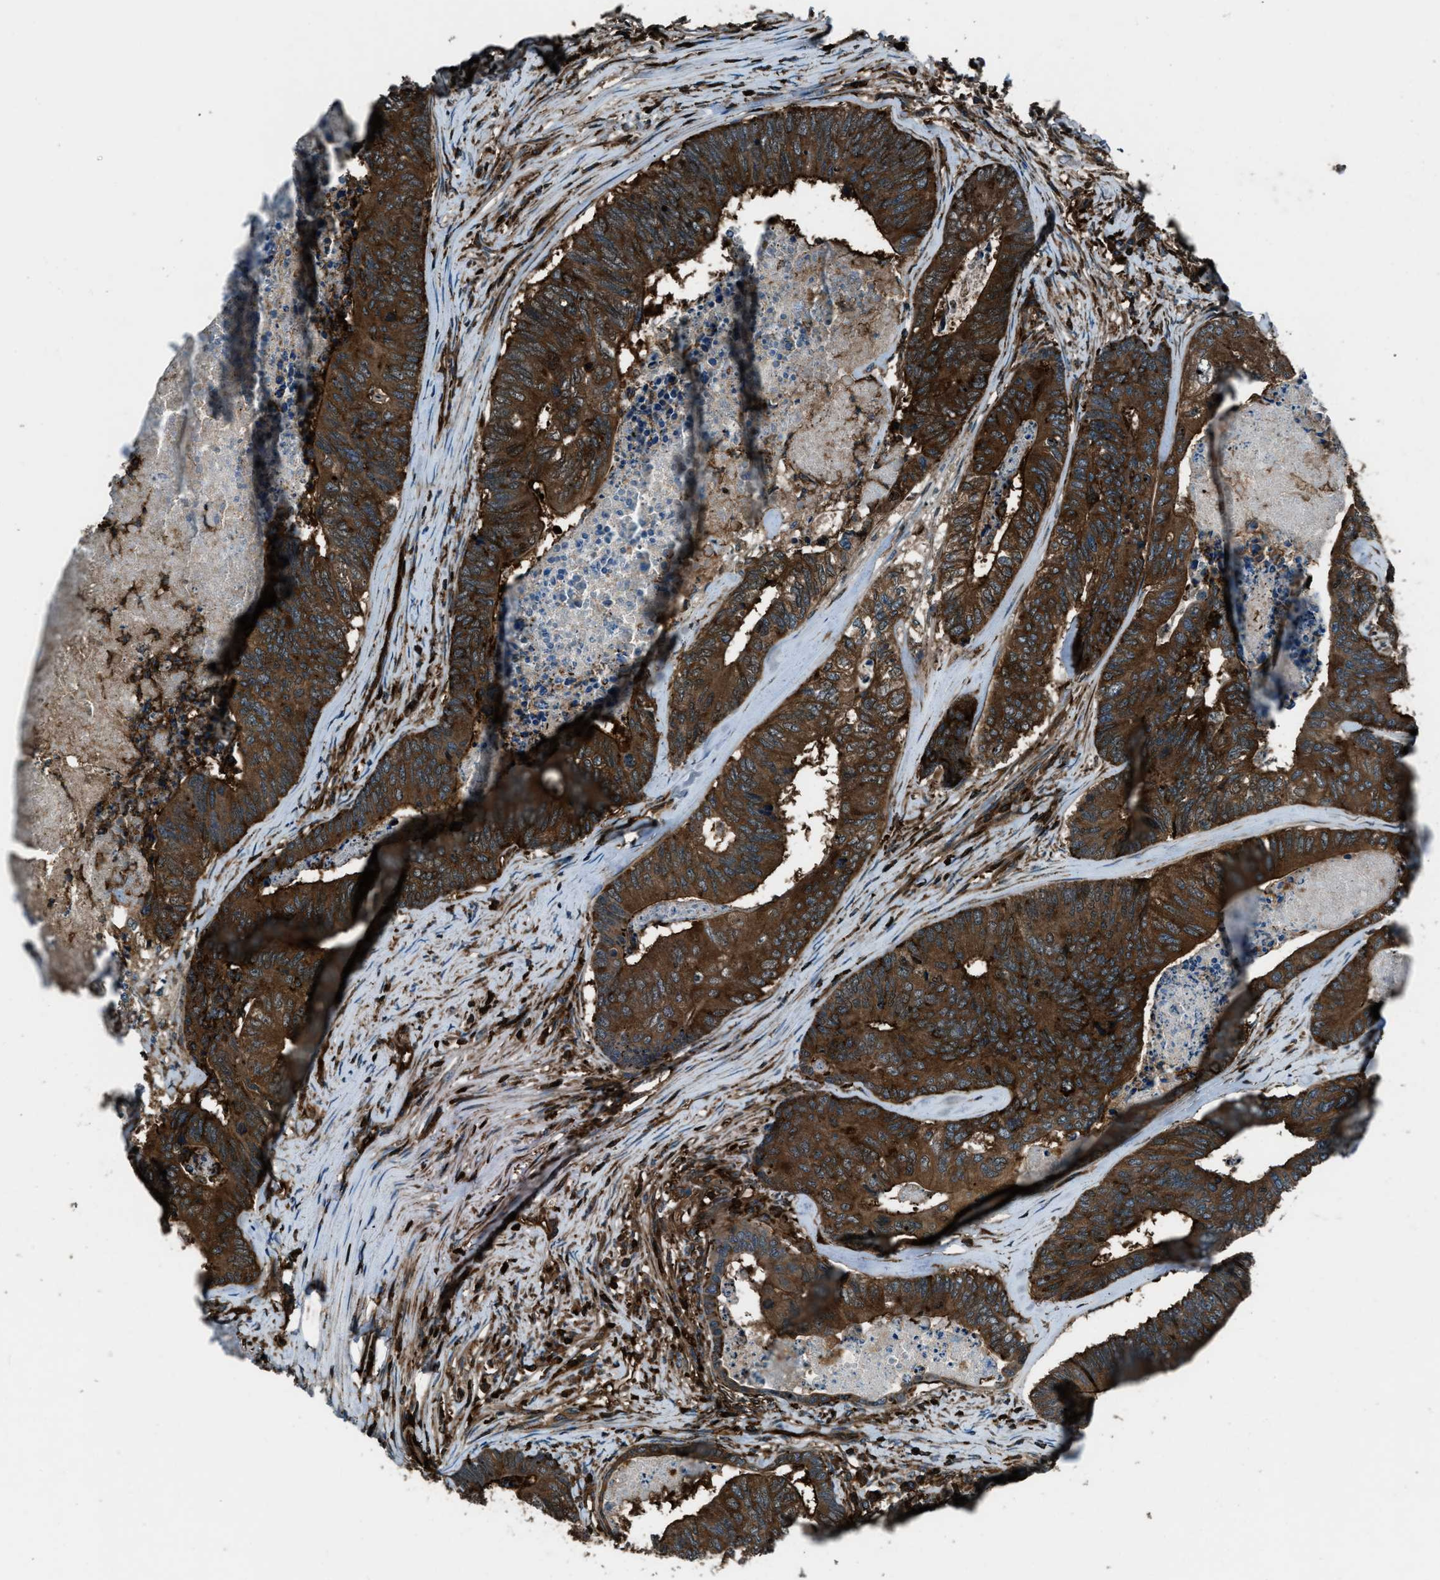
{"staining": {"intensity": "strong", "quantity": ">75%", "location": "cytoplasmic/membranous"}, "tissue": "colorectal cancer", "cell_type": "Tumor cells", "image_type": "cancer", "snomed": [{"axis": "morphology", "description": "Adenocarcinoma, NOS"}, {"axis": "topography", "description": "Colon"}], "caption": "Immunohistochemistry (IHC) image of neoplastic tissue: colorectal cancer (adenocarcinoma) stained using IHC displays high levels of strong protein expression localized specifically in the cytoplasmic/membranous of tumor cells, appearing as a cytoplasmic/membranous brown color.", "gene": "SNX30", "patient": {"sex": "female", "age": 67}}